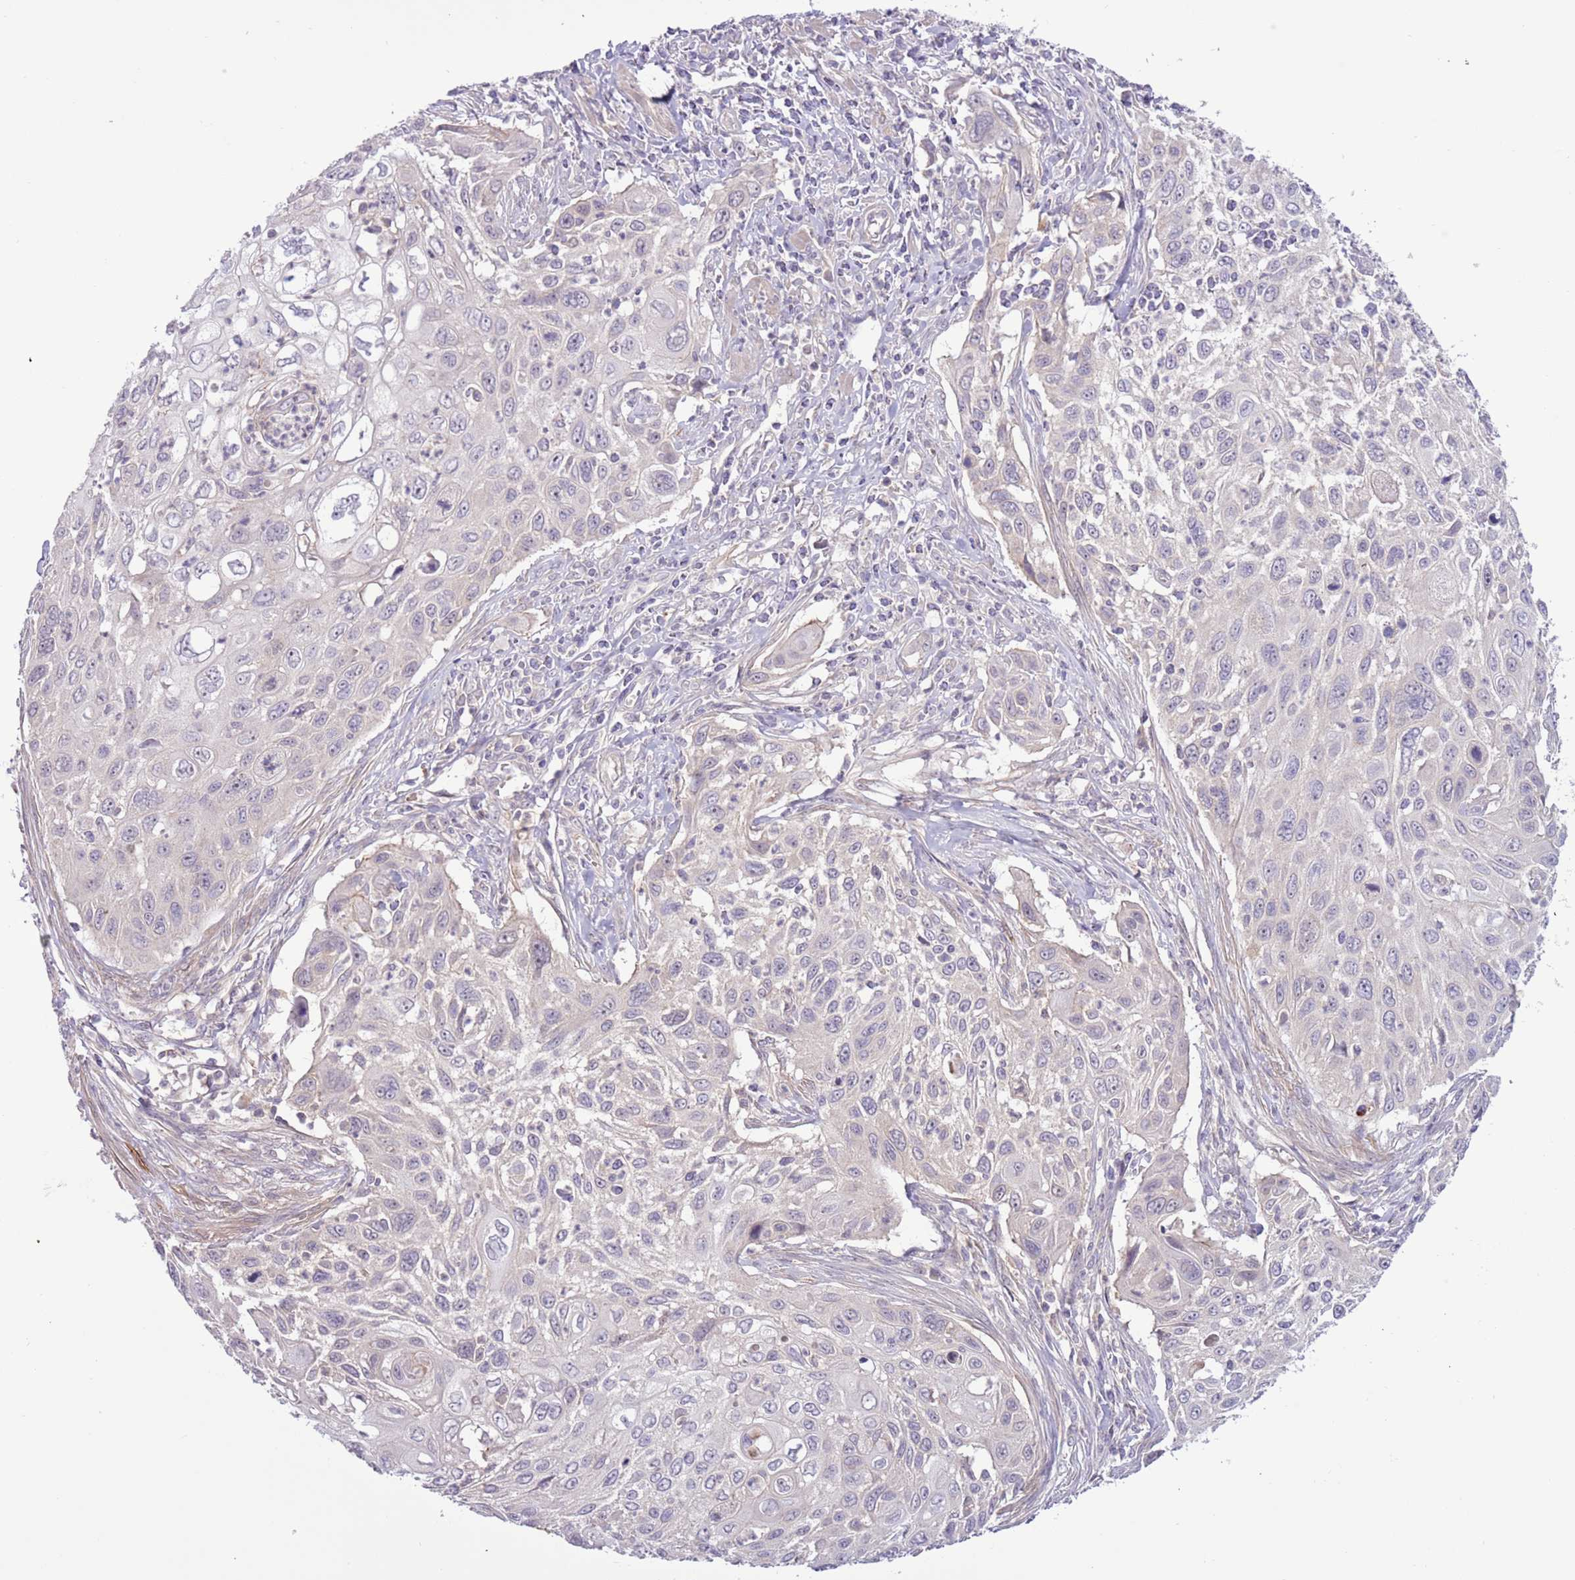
{"staining": {"intensity": "negative", "quantity": "none", "location": "none"}, "tissue": "cervical cancer", "cell_type": "Tumor cells", "image_type": "cancer", "snomed": [{"axis": "morphology", "description": "Squamous cell carcinoma, NOS"}, {"axis": "topography", "description": "Cervix"}], "caption": "DAB (3,3'-diaminobenzidine) immunohistochemical staining of cervical squamous cell carcinoma exhibits no significant expression in tumor cells.", "gene": "SHROOM3", "patient": {"sex": "female", "age": 70}}